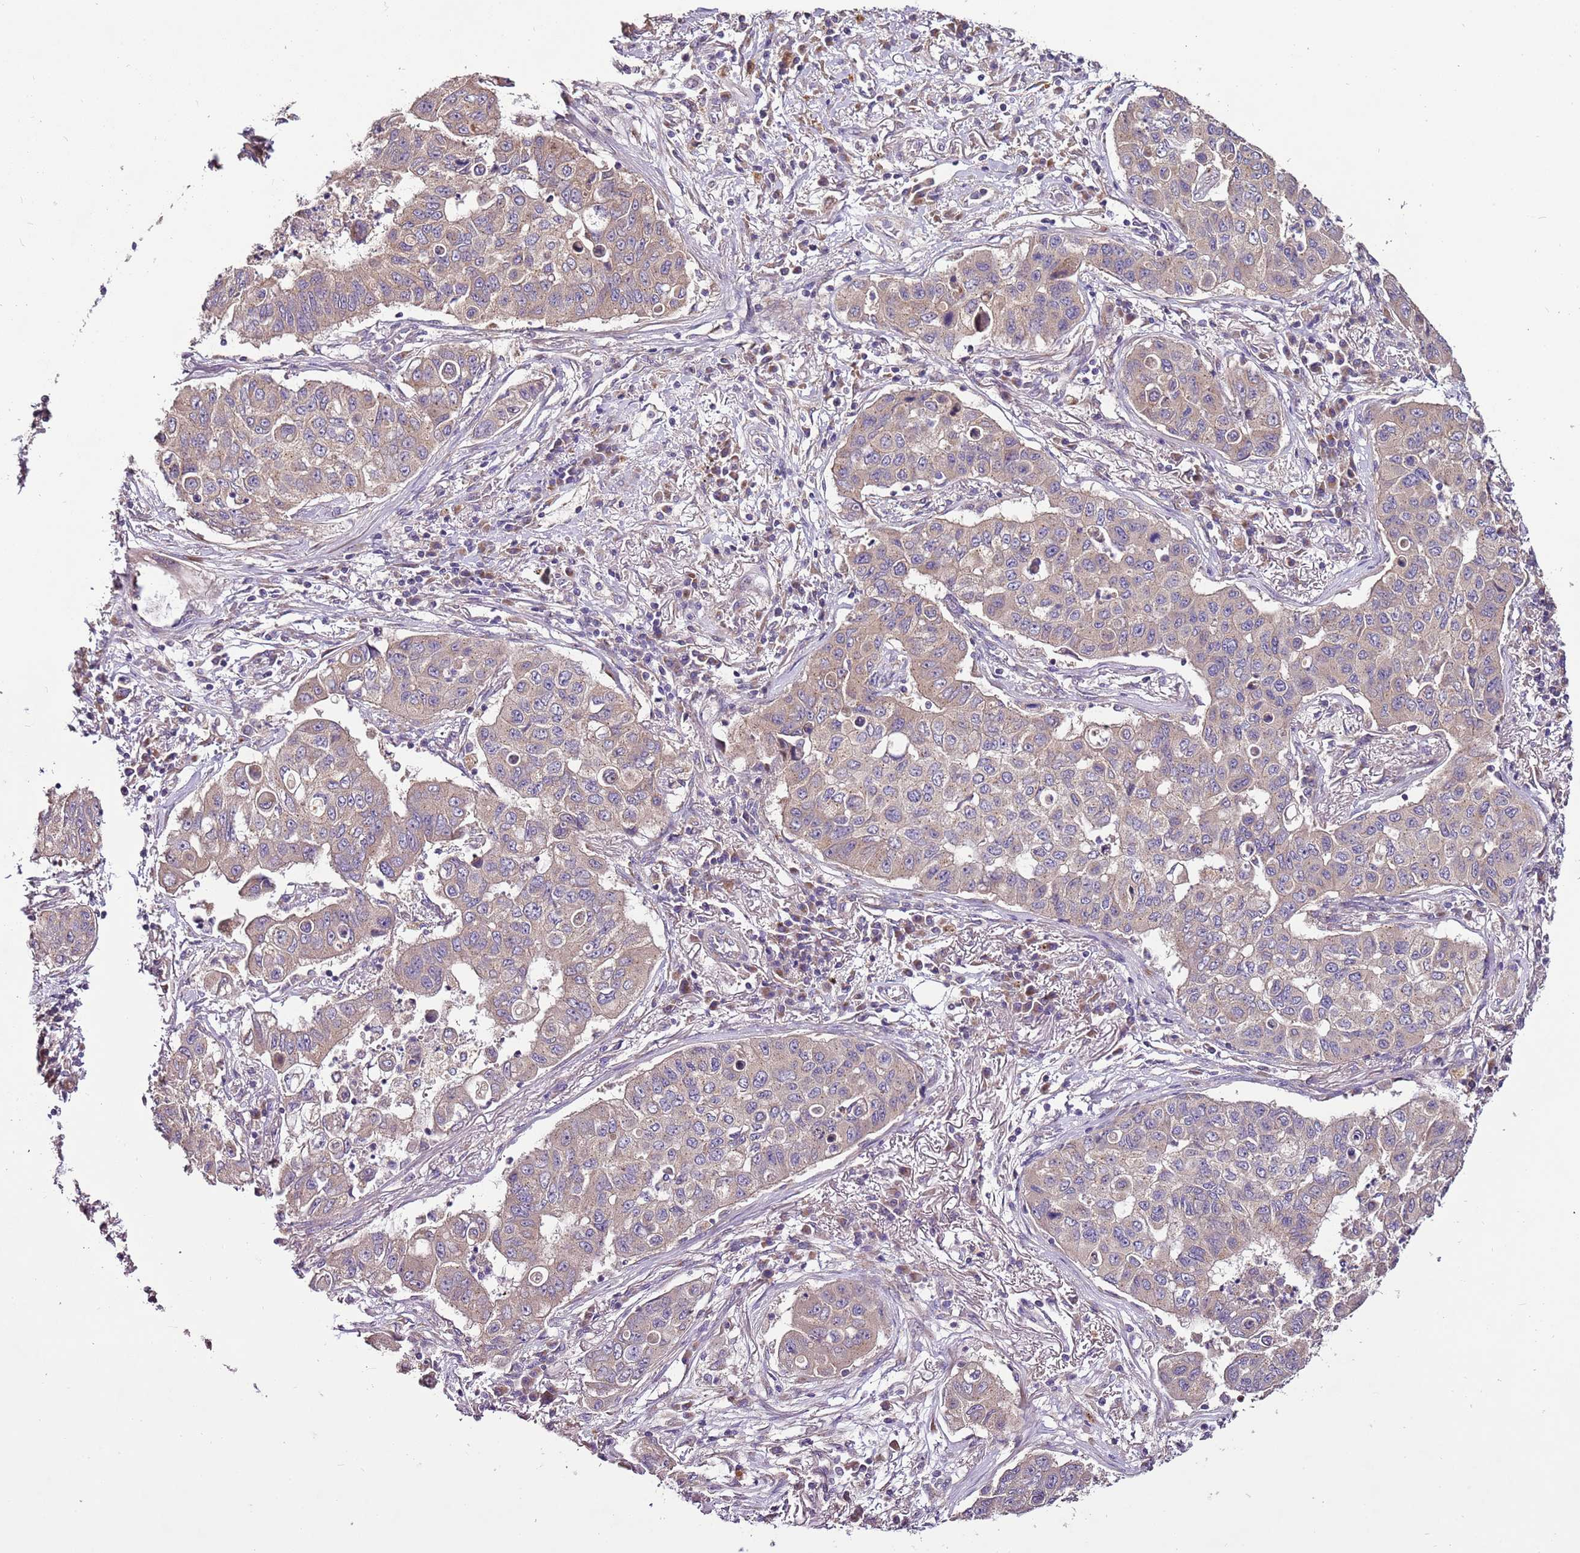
{"staining": {"intensity": "weak", "quantity": "<25%", "location": "cytoplasmic/membranous"}, "tissue": "lung cancer", "cell_type": "Tumor cells", "image_type": "cancer", "snomed": [{"axis": "morphology", "description": "Squamous cell carcinoma, NOS"}, {"axis": "topography", "description": "Lung"}], "caption": "High power microscopy image of an immunohistochemistry micrograph of lung squamous cell carcinoma, revealing no significant expression in tumor cells. (IHC, brightfield microscopy, high magnification).", "gene": "FAM20A", "patient": {"sex": "male", "age": 74}}